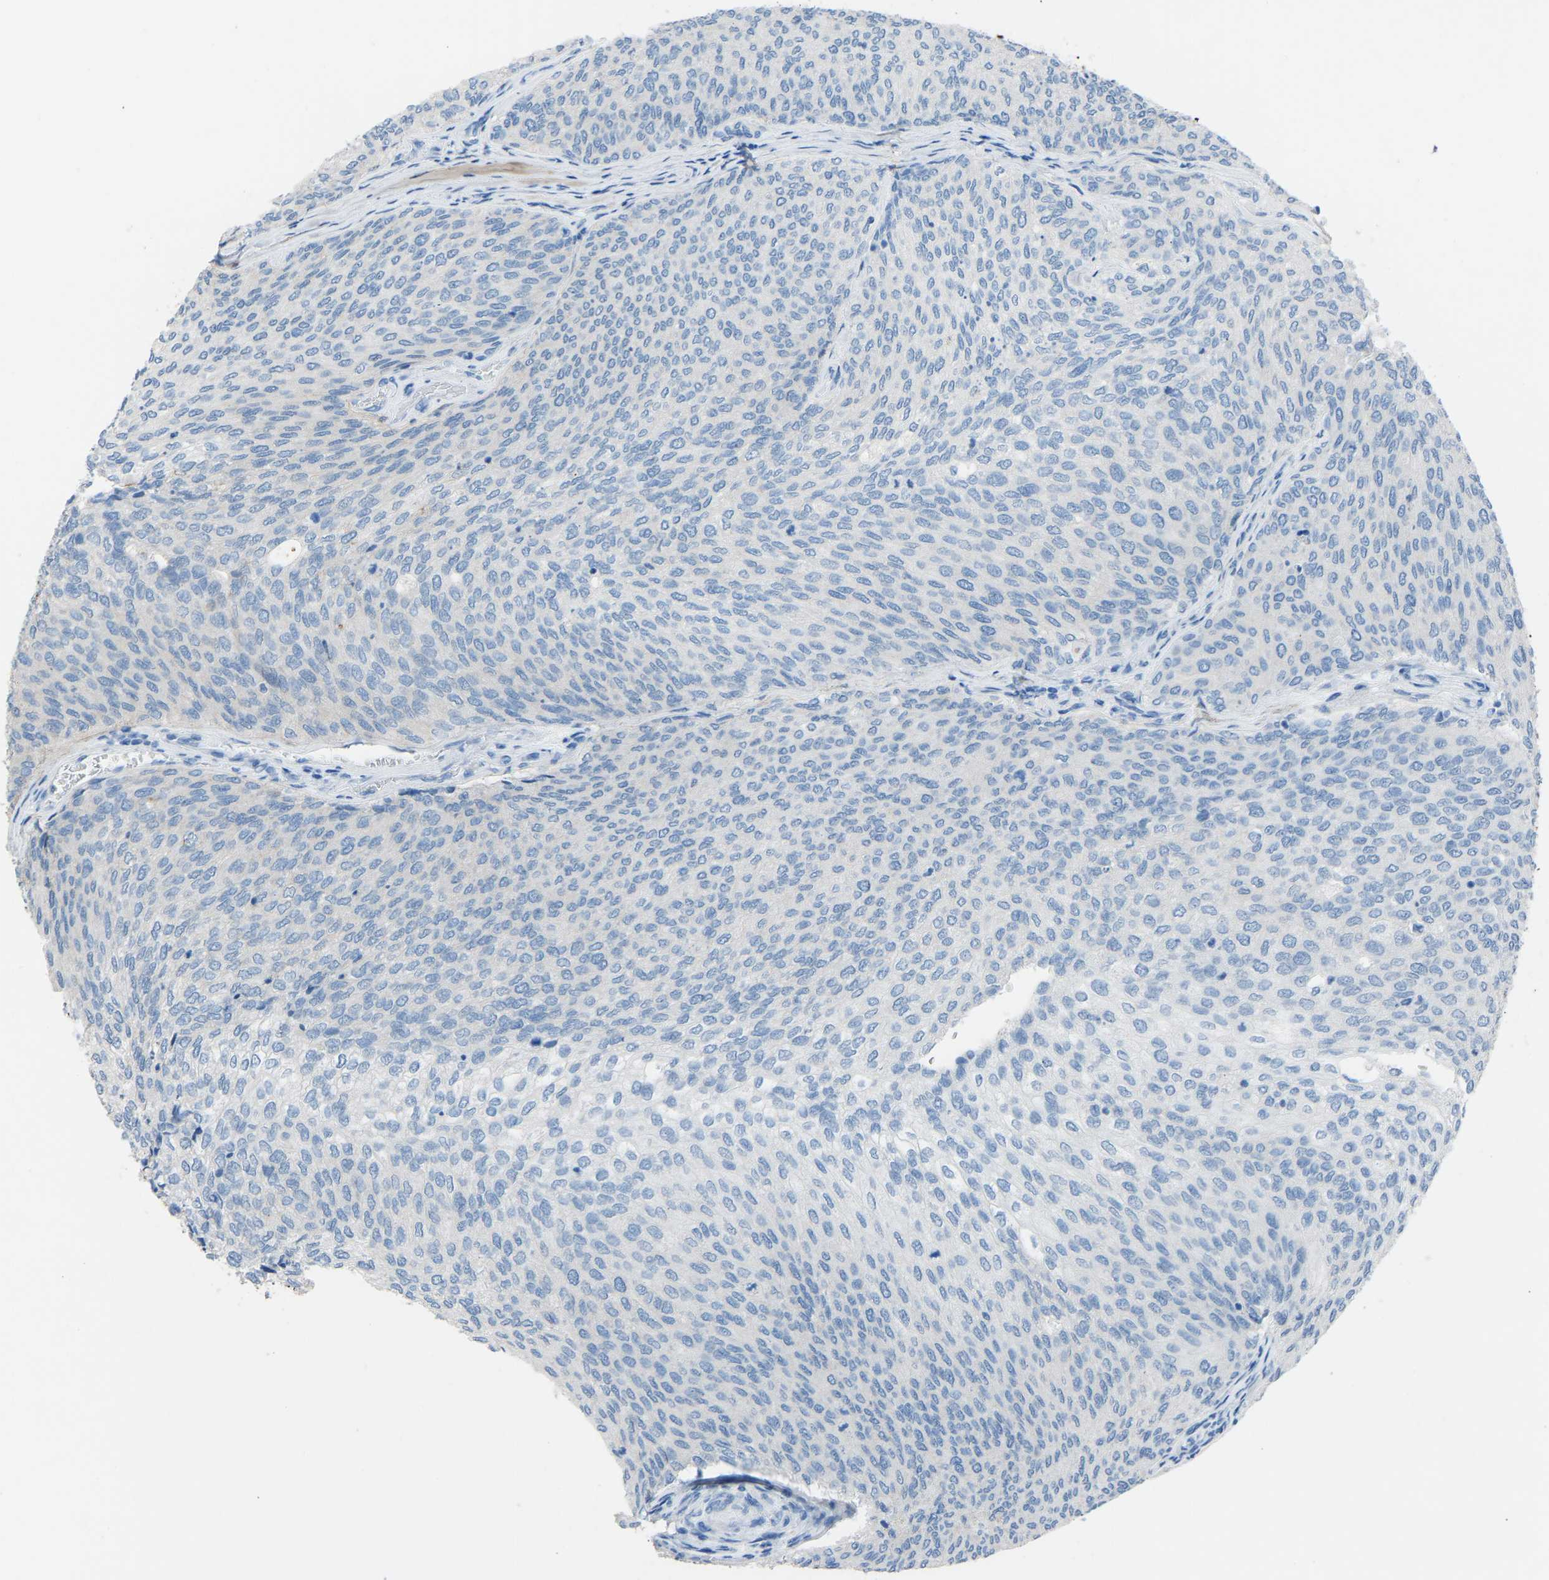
{"staining": {"intensity": "negative", "quantity": "none", "location": "none"}, "tissue": "urothelial cancer", "cell_type": "Tumor cells", "image_type": "cancer", "snomed": [{"axis": "morphology", "description": "Urothelial carcinoma, Low grade"}, {"axis": "topography", "description": "Urinary bladder"}], "caption": "Urothelial cancer stained for a protein using immunohistochemistry (IHC) reveals no positivity tumor cells.", "gene": "MYH10", "patient": {"sex": "female", "age": 79}}